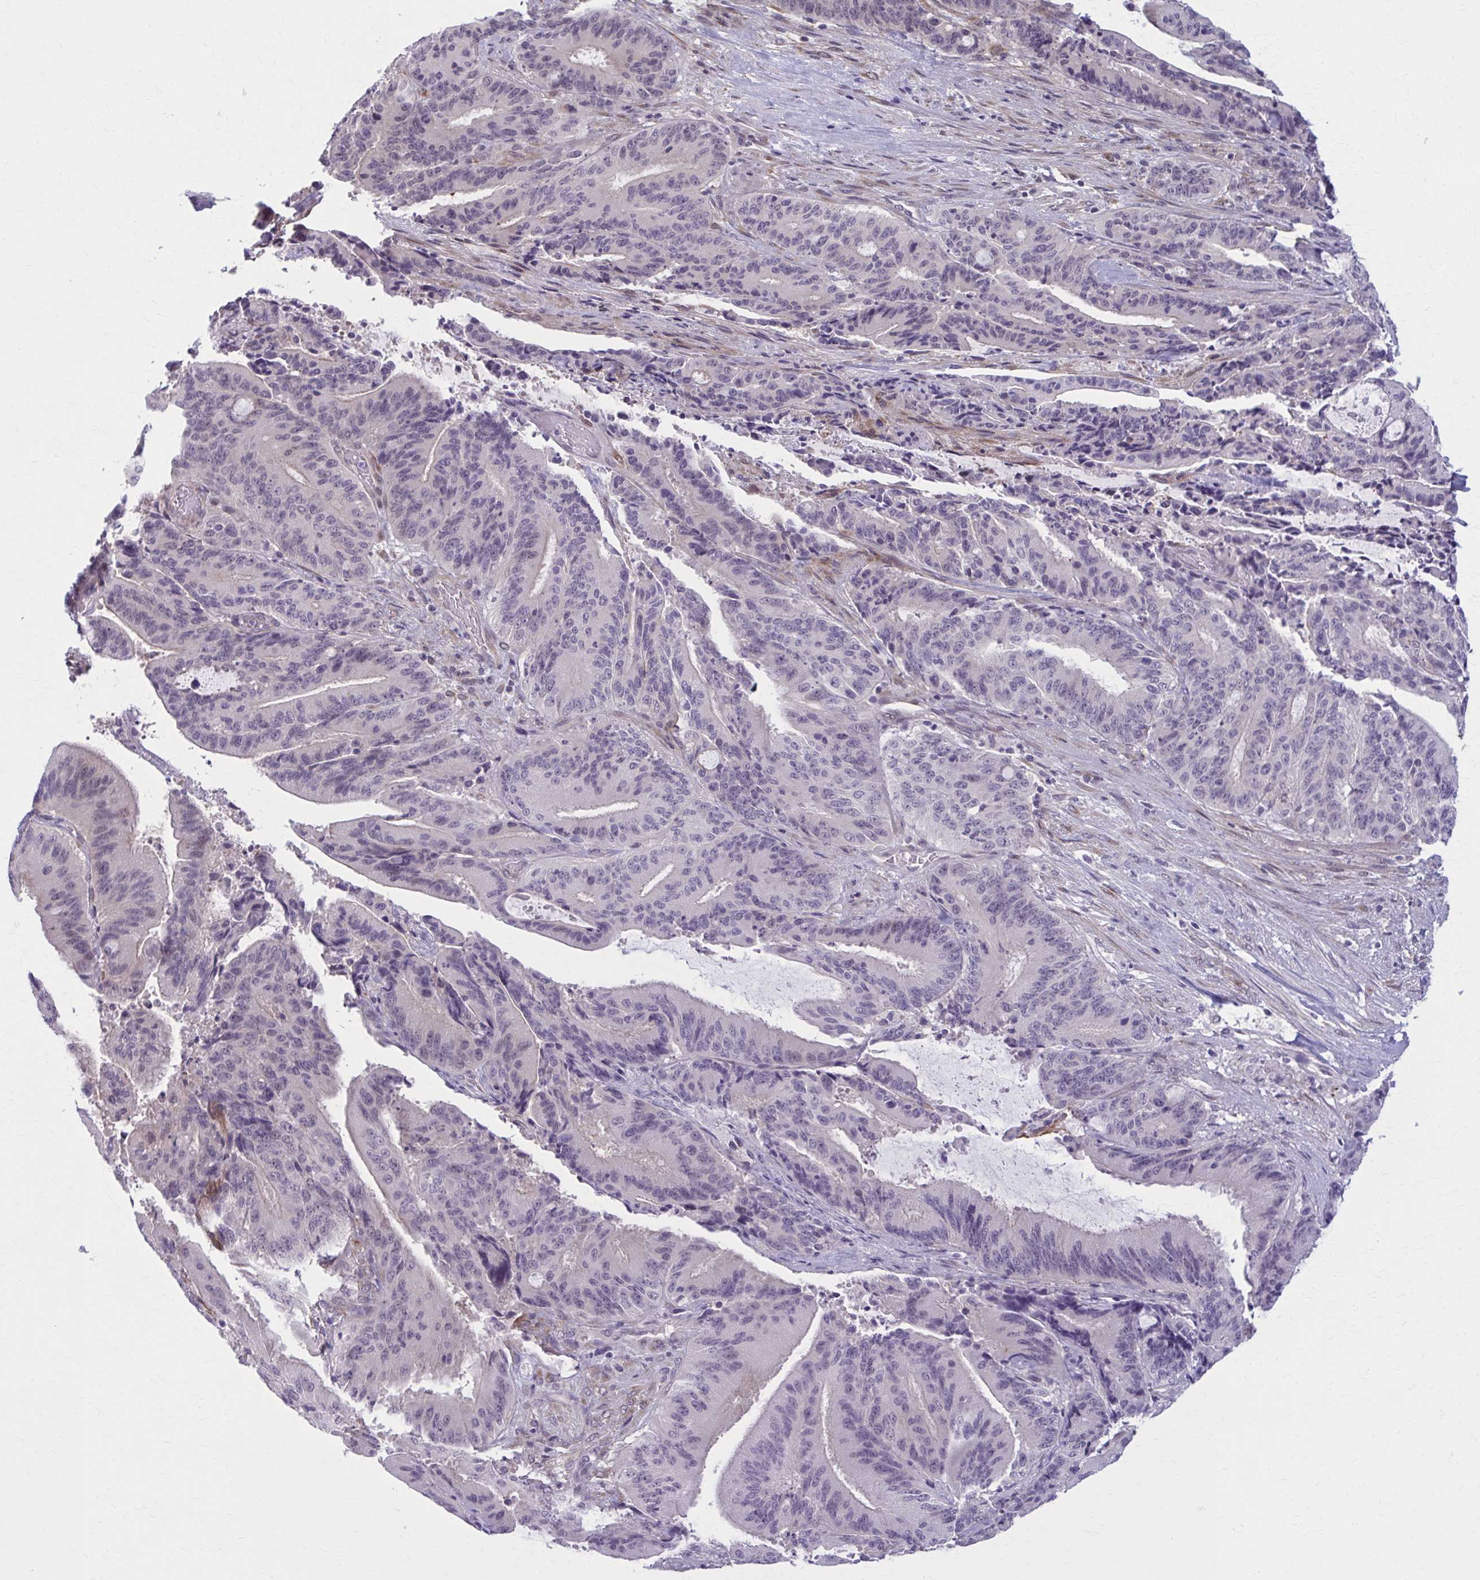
{"staining": {"intensity": "negative", "quantity": "none", "location": "none"}, "tissue": "liver cancer", "cell_type": "Tumor cells", "image_type": "cancer", "snomed": [{"axis": "morphology", "description": "Normal tissue, NOS"}, {"axis": "morphology", "description": "Cholangiocarcinoma"}, {"axis": "topography", "description": "Liver"}, {"axis": "topography", "description": "Peripheral nerve tissue"}], "caption": "This is a photomicrograph of immunohistochemistry (IHC) staining of liver cancer (cholangiocarcinoma), which shows no staining in tumor cells.", "gene": "NUMBL", "patient": {"sex": "female", "age": 73}}